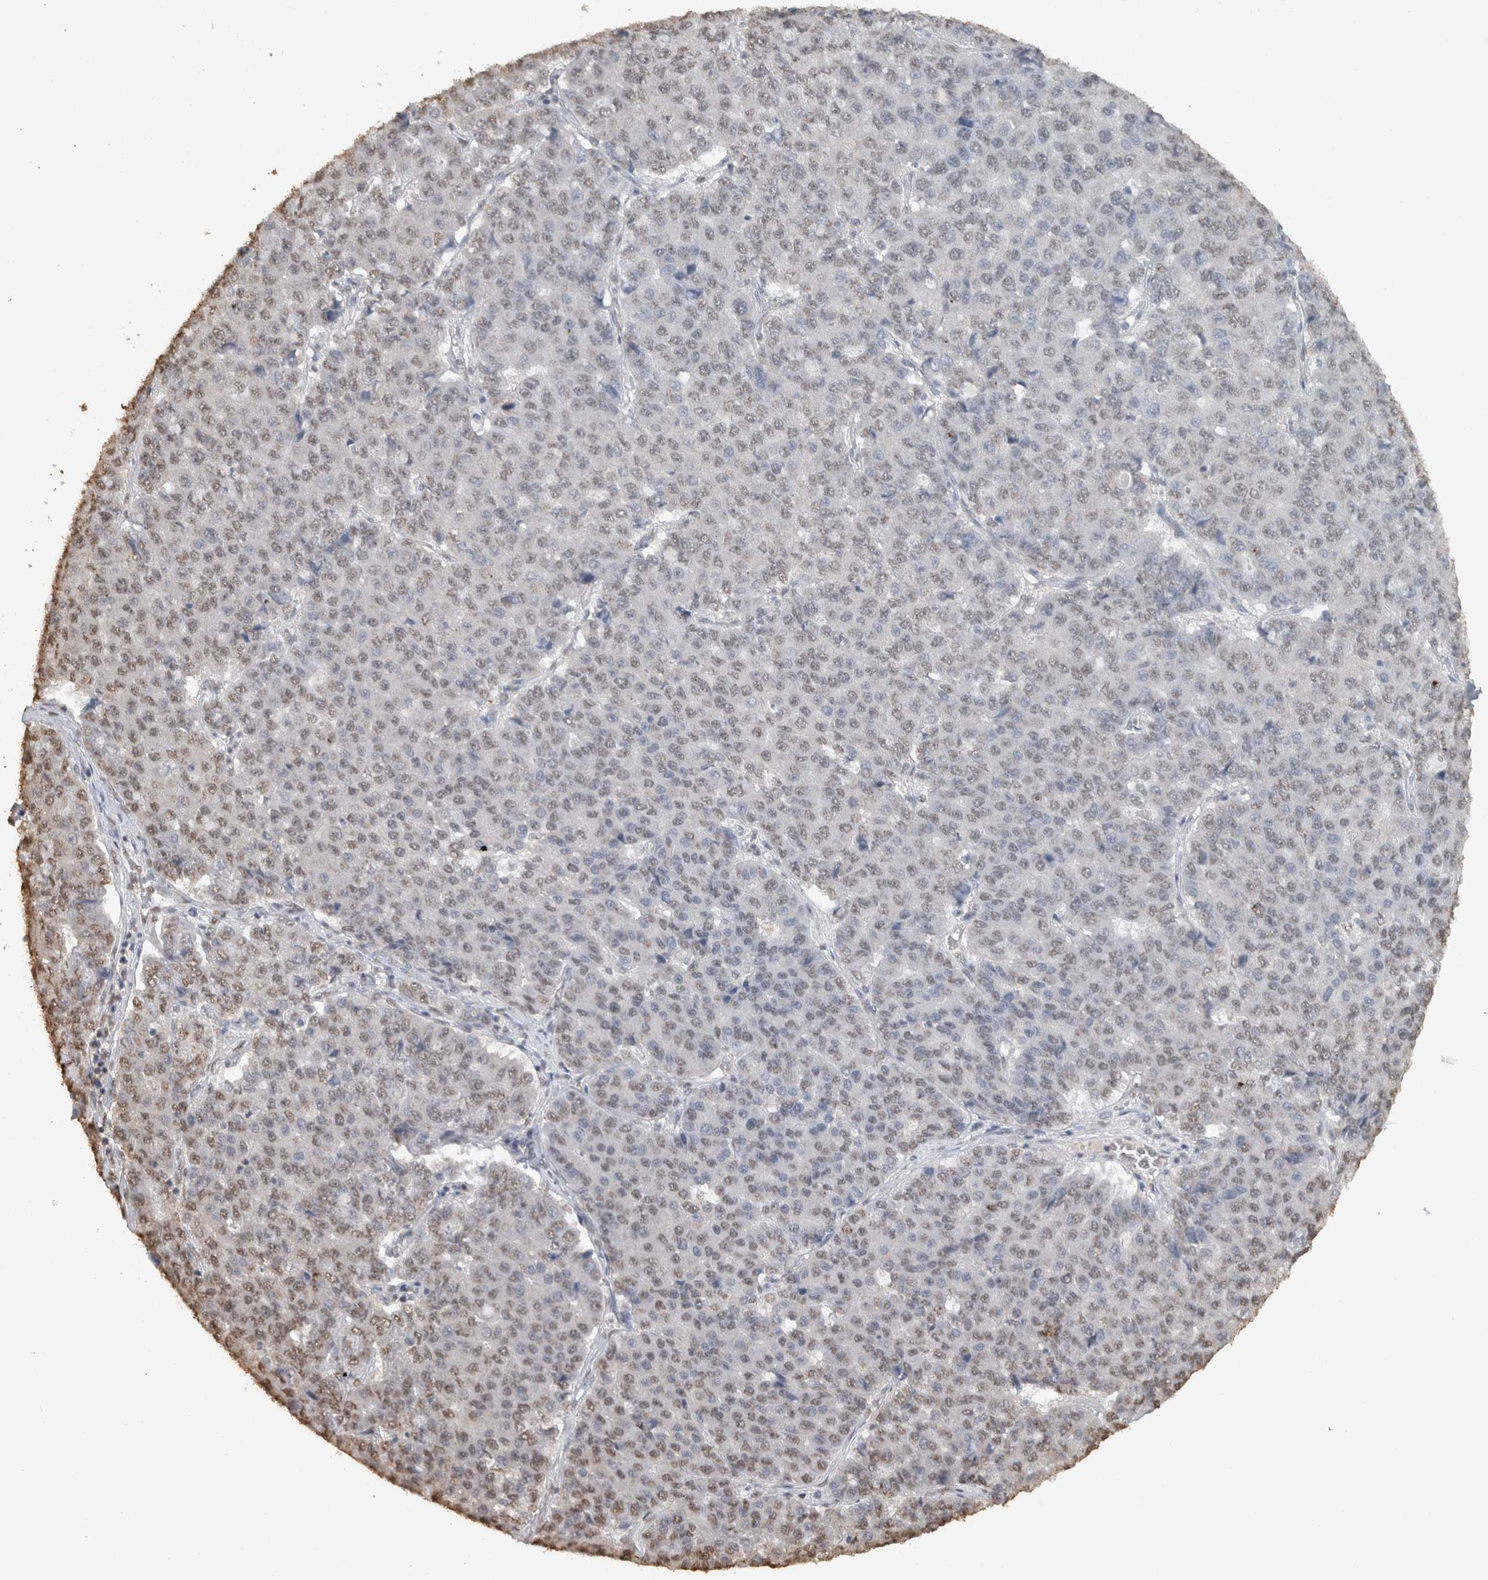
{"staining": {"intensity": "weak", "quantity": ">75%", "location": "nuclear"}, "tissue": "pancreatic cancer", "cell_type": "Tumor cells", "image_type": "cancer", "snomed": [{"axis": "morphology", "description": "Adenocarcinoma, NOS"}, {"axis": "topography", "description": "Pancreas"}], "caption": "Protein analysis of pancreatic cancer (adenocarcinoma) tissue exhibits weak nuclear expression in approximately >75% of tumor cells. (DAB (3,3'-diaminobenzidine) IHC, brown staining for protein, blue staining for nuclei).", "gene": "HAND2", "patient": {"sex": "male", "age": 50}}